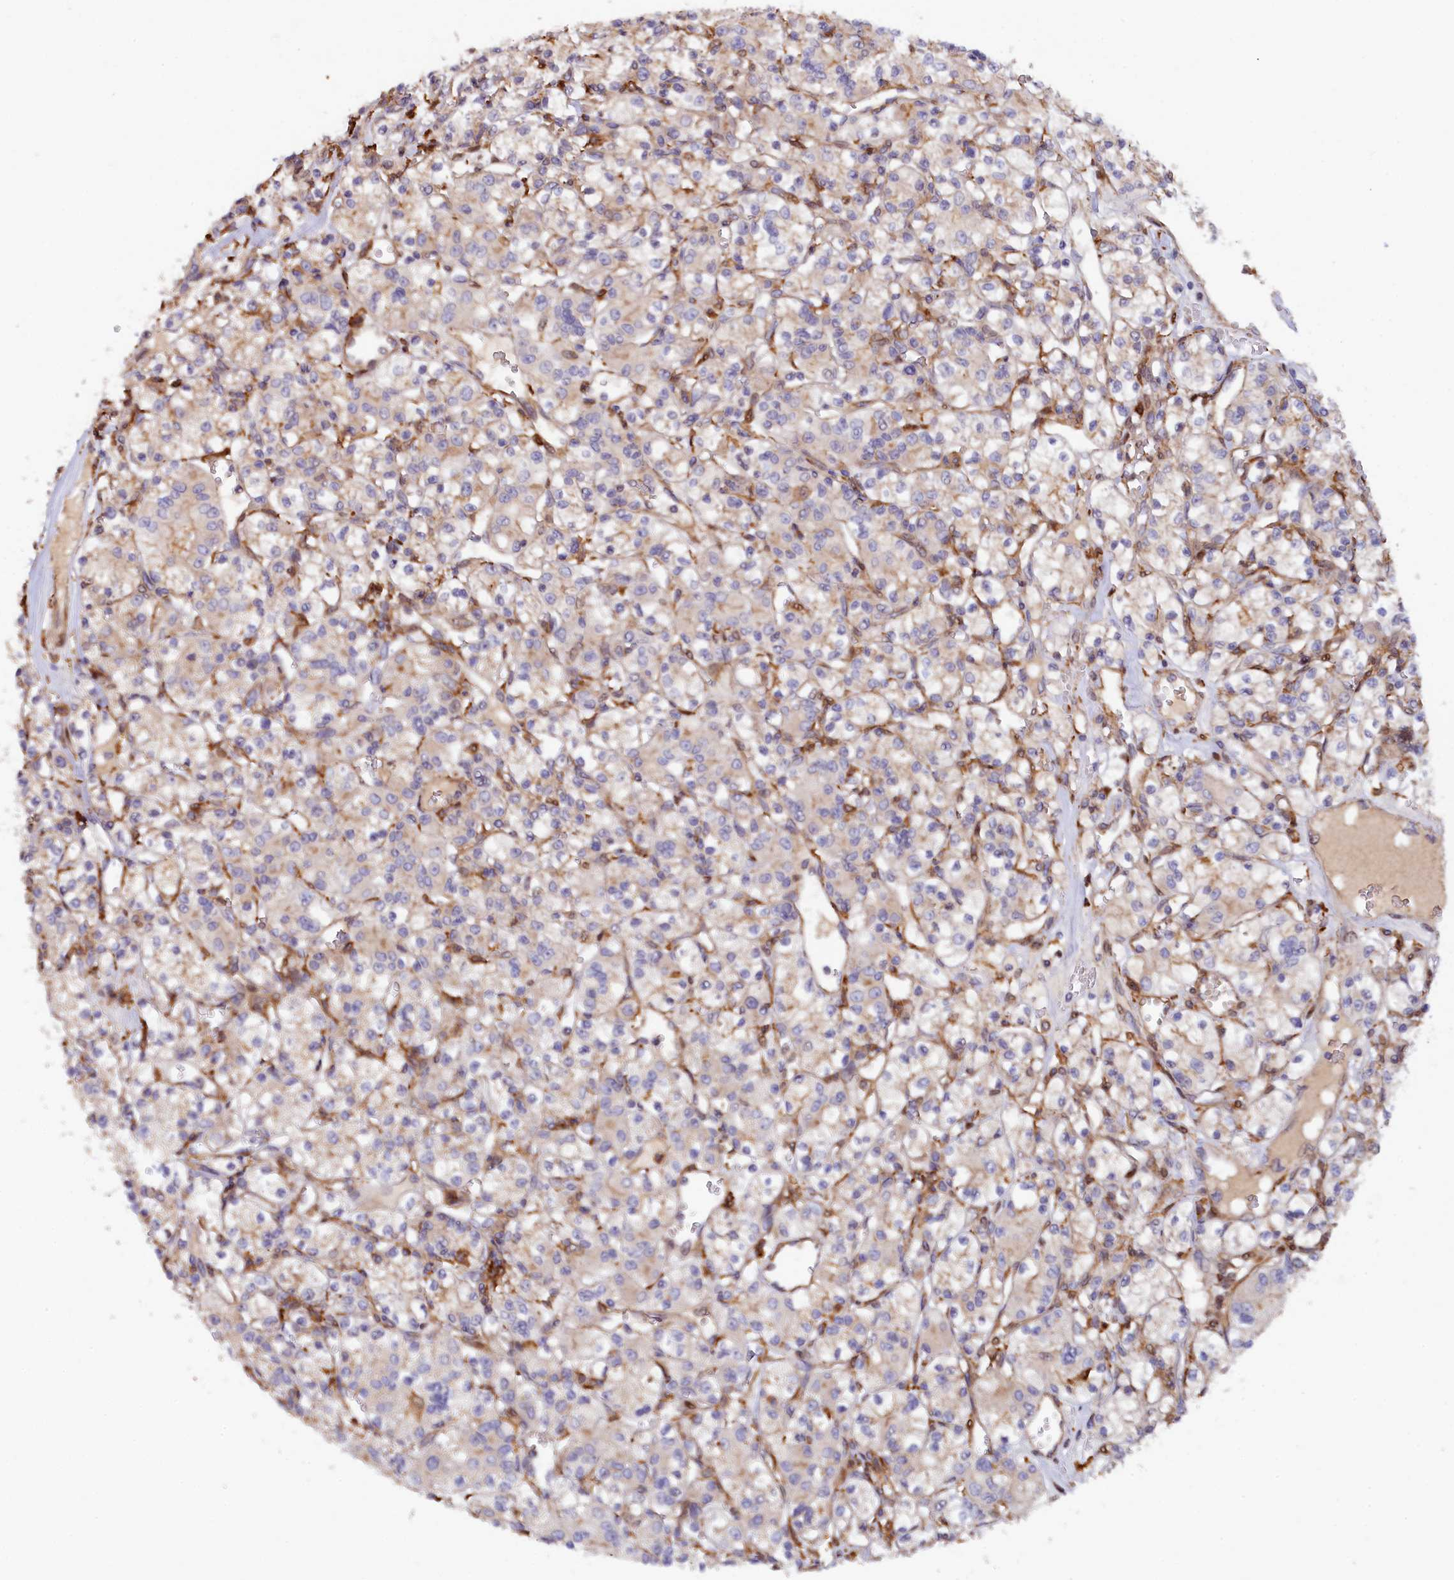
{"staining": {"intensity": "negative", "quantity": "none", "location": "none"}, "tissue": "renal cancer", "cell_type": "Tumor cells", "image_type": "cancer", "snomed": [{"axis": "morphology", "description": "Adenocarcinoma, NOS"}, {"axis": "topography", "description": "Kidney"}], "caption": "IHC histopathology image of human renal cancer stained for a protein (brown), which shows no staining in tumor cells.", "gene": "FERMT1", "patient": {"sex": "female", "age": 59}}